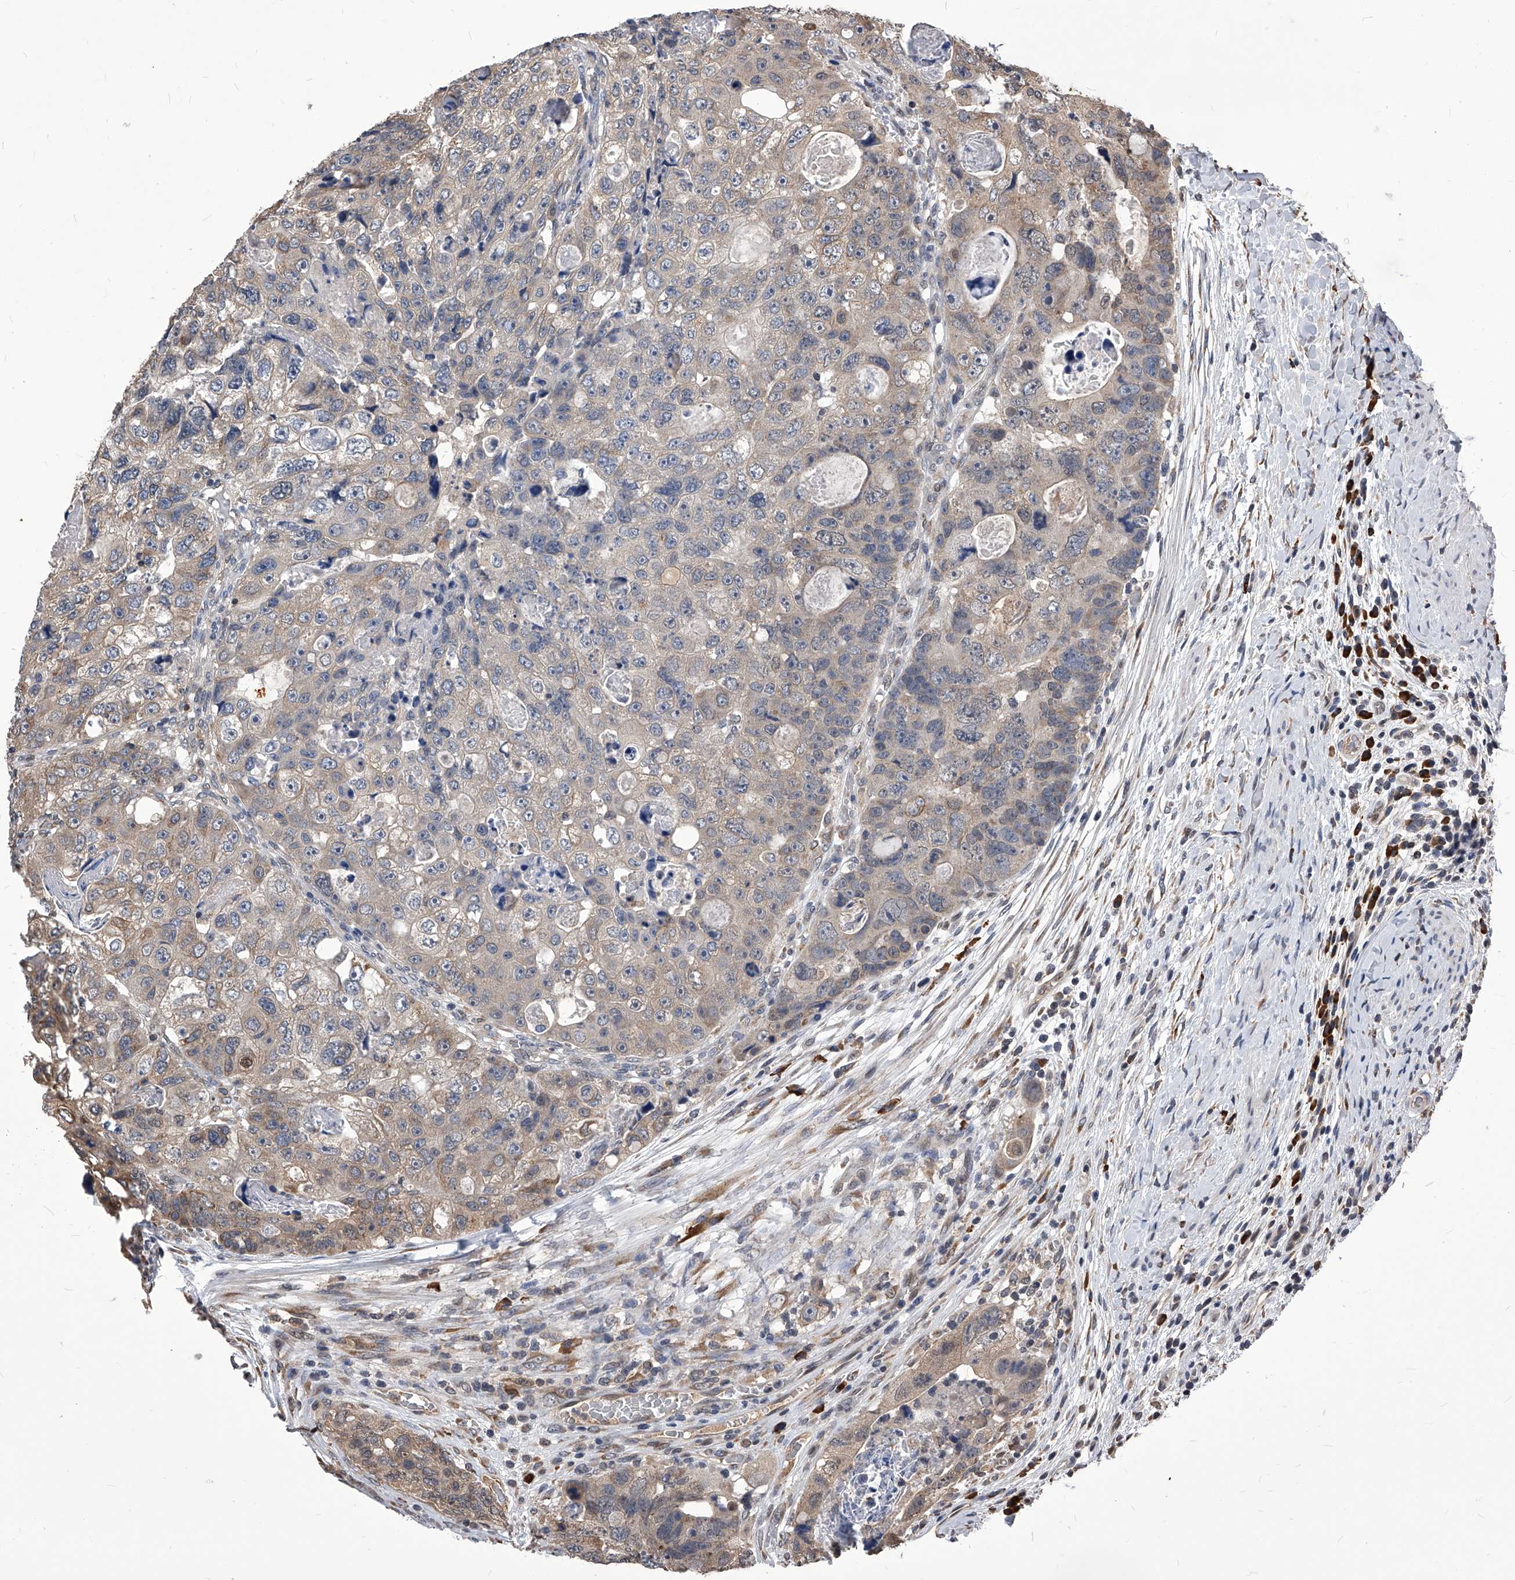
{"staining": {"intensity": "weak", "quantity": "<25%", "location": "cytoplasmic/membranous"}, "tissue": "colorectal cancer", "cell_type": "Tumor cells", "image_type": "cancer", "snomed": [{"axis": "morphology", "description": "Adenocarcinoma, NOS"}, {"axis": "topography", "description": "Rectum"}], "caption": "Protein analysis of colorectal cancer shows no significant staining in tumor cells.", "gene": "ID1", "patient": {"sex": "male", "age": 59}}